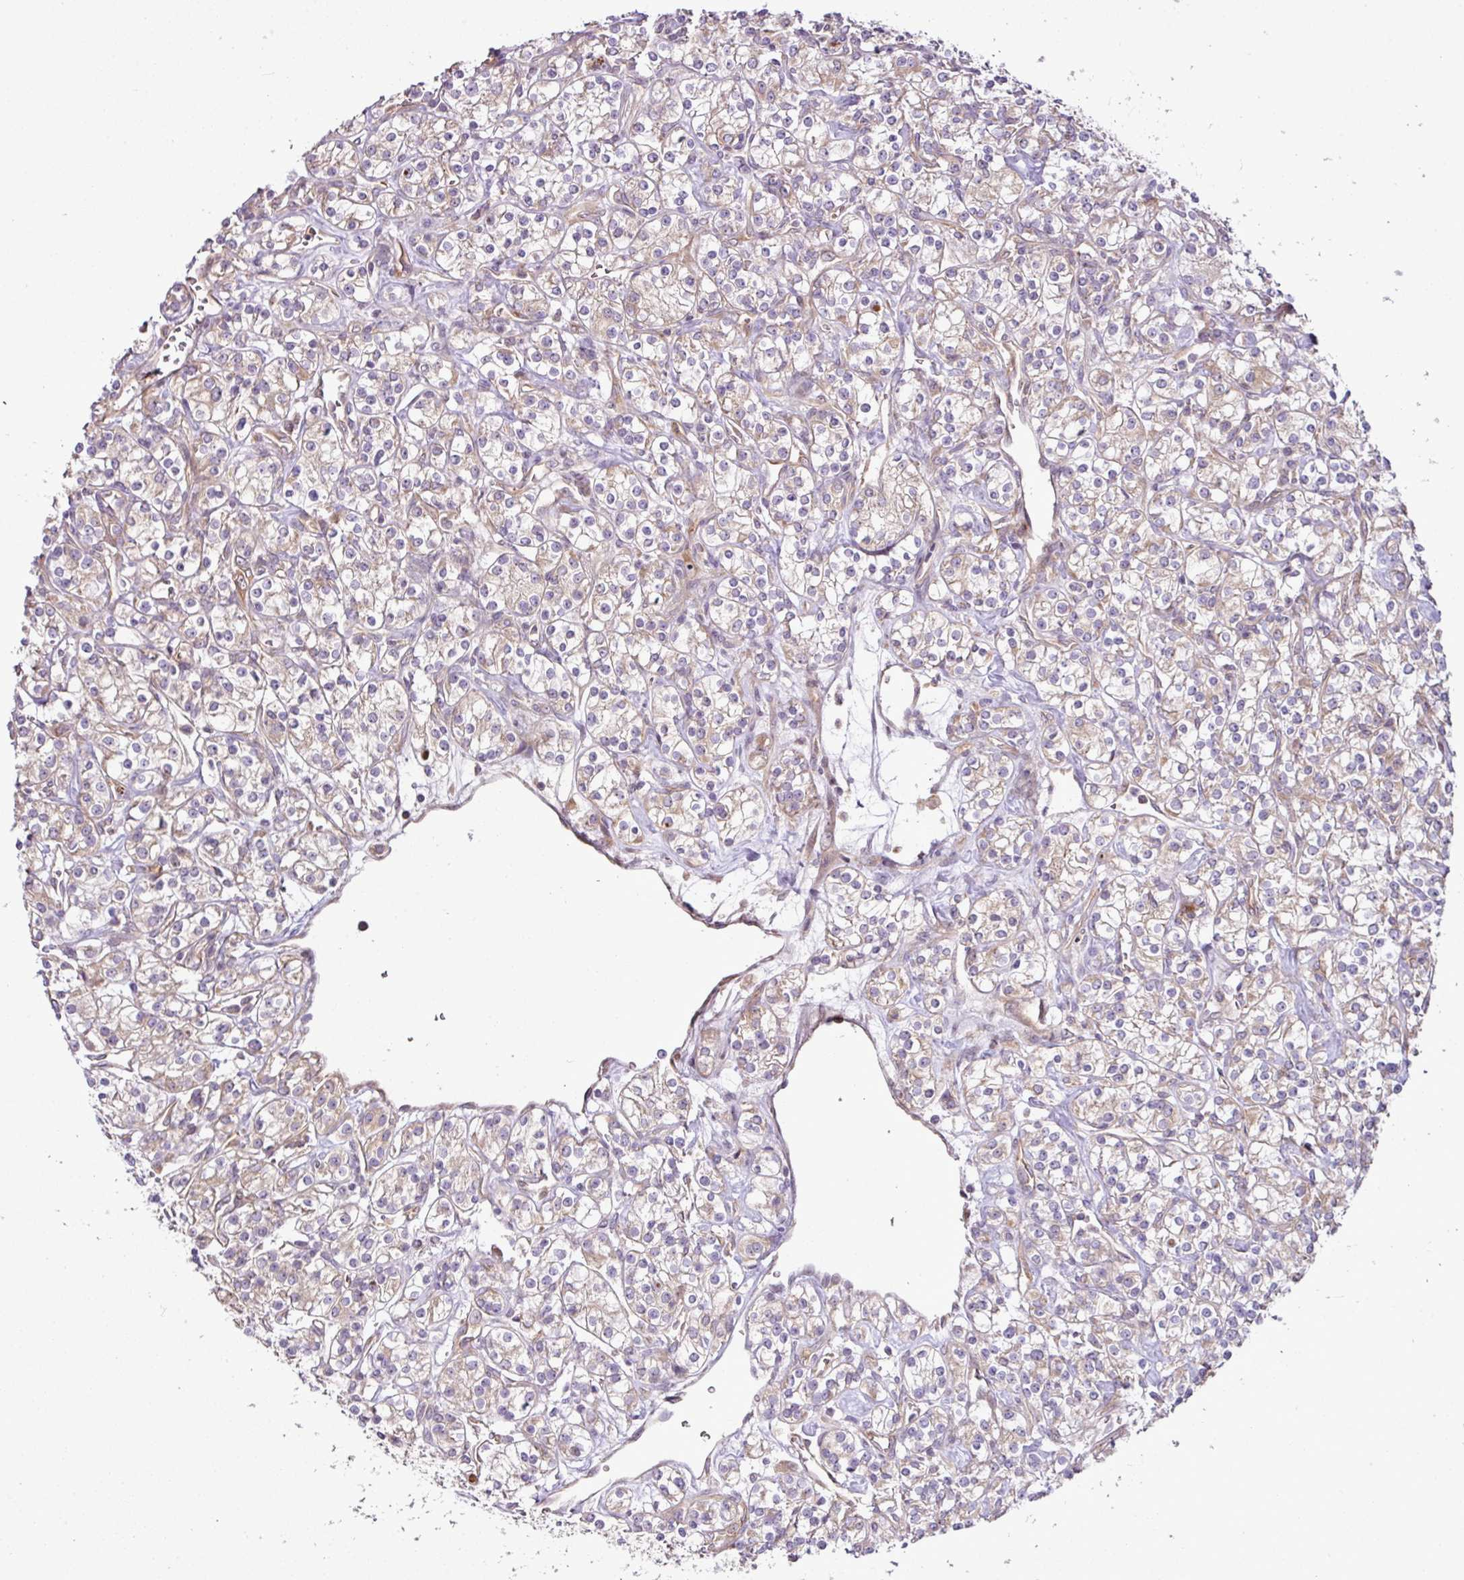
{"staining": {"intensity": "weak", "quantity": "25%-75%", "location": "cytoplasmic/membranous"}, "tissue": "renal cancer", "cell_type": "Tumor cells", "image_type": "cancer", "snomed": [{"axis": "morphology", "description": "Adenocarcinoma, NOS"}, {"axis": "topography", "description": "Kidney"}], "caption": "Tumor cells reveal weak cytoplasmic/membranous staining in approximately 25%-75% of cells in renal cancer (adenocarcinoma).", "gene": "COX18", "patient": {"sex": "male", "age": 77}}